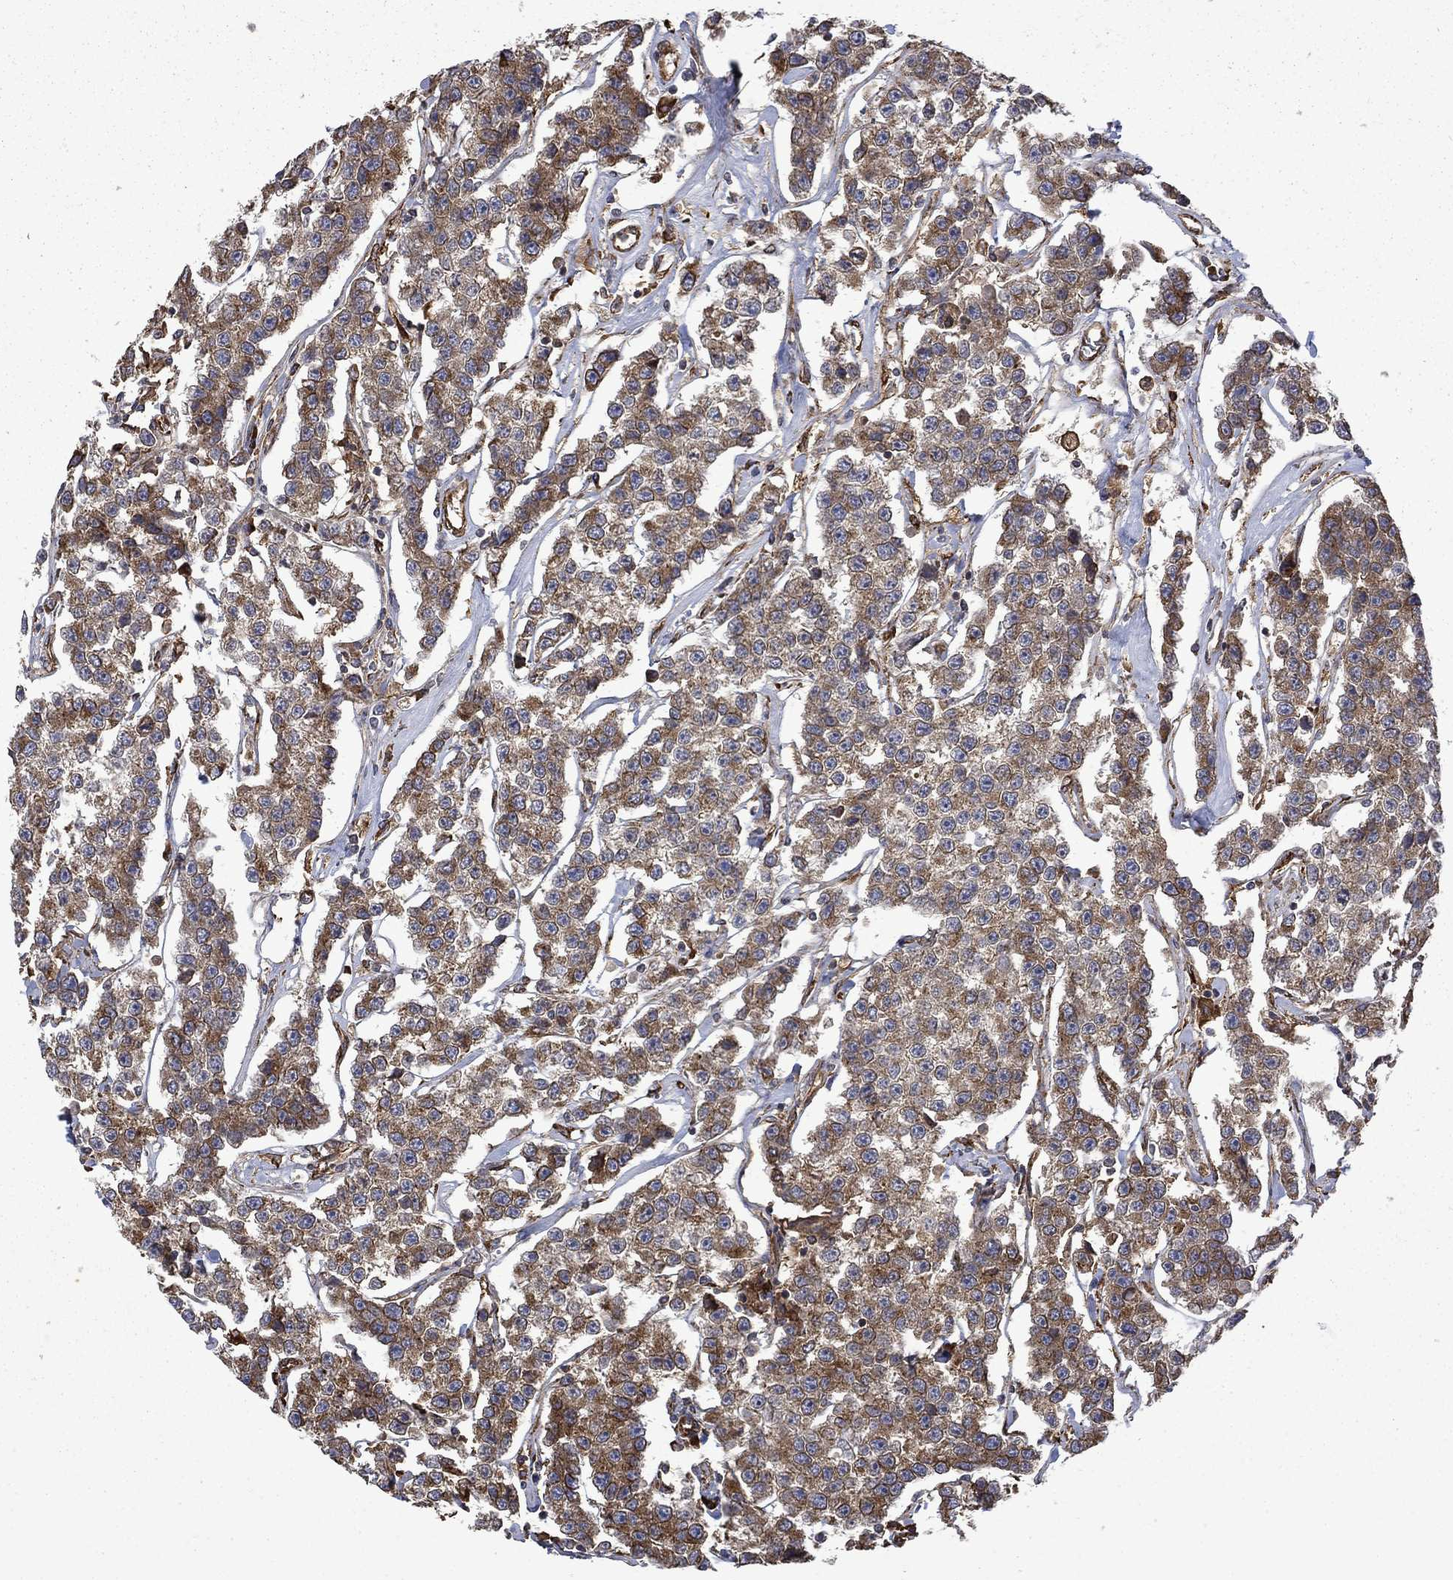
{"staining": {"intensity": "moderate", "quantity": ">75%", "location": "cytoplasmic/membranous"}, "tissue": "testis cancer", "cell_type": "Tumor cells", "image_type": "cancer", "snomed": [{"axis": "morphology", "description": "Seminoma, NOS"}, {"axis": "topography", "description": "Testis"}], "caption": "There is medium levels of moderate cytoplasmic/membranous positivity in tumor cells of testis cancer, as demonstrated by immunohistochemical staining (brown color).", "gene": "CUTC", "patient": {"sex": "male", "age": 59}}